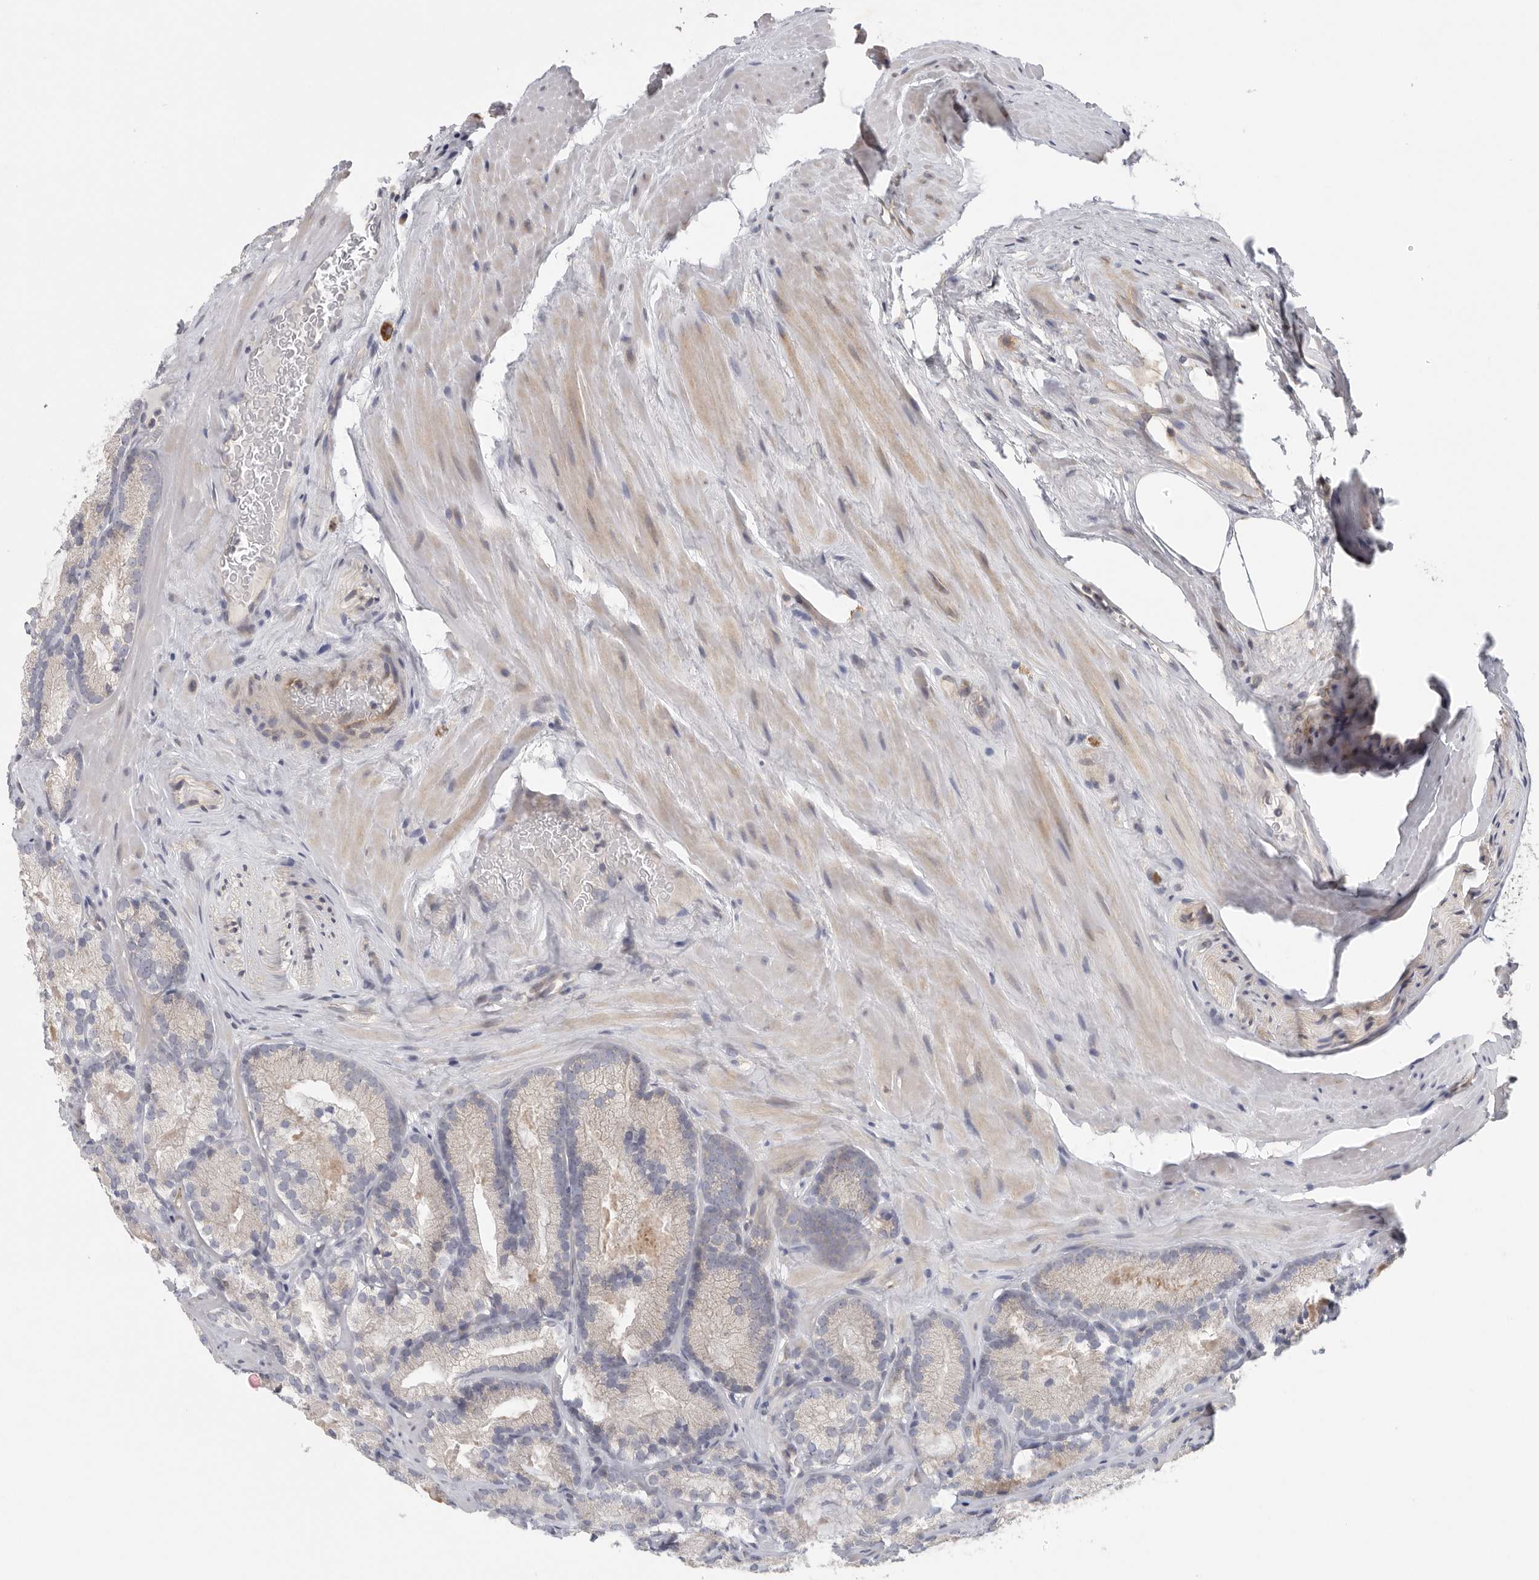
{"staining": {"intensity": "negative", "quantity": "none", "location": "none"}, "tissue": "prostate cancer", "cell_type": "Tumor cells", "image_type": "cancer", "snomed": [{"axis": "morphology", "description": "Adenocarcinoma, Low grade"}, {"axis": "topography", "description": "Prostate"}], "caption": "Prostate cancer (adenocarcinoma (low-grade)) was stained to show a protein in brown. There is no significant staining in tumor cells.", "gene": "BCAP29", "patient": {"sex": "male", "age": 72}}